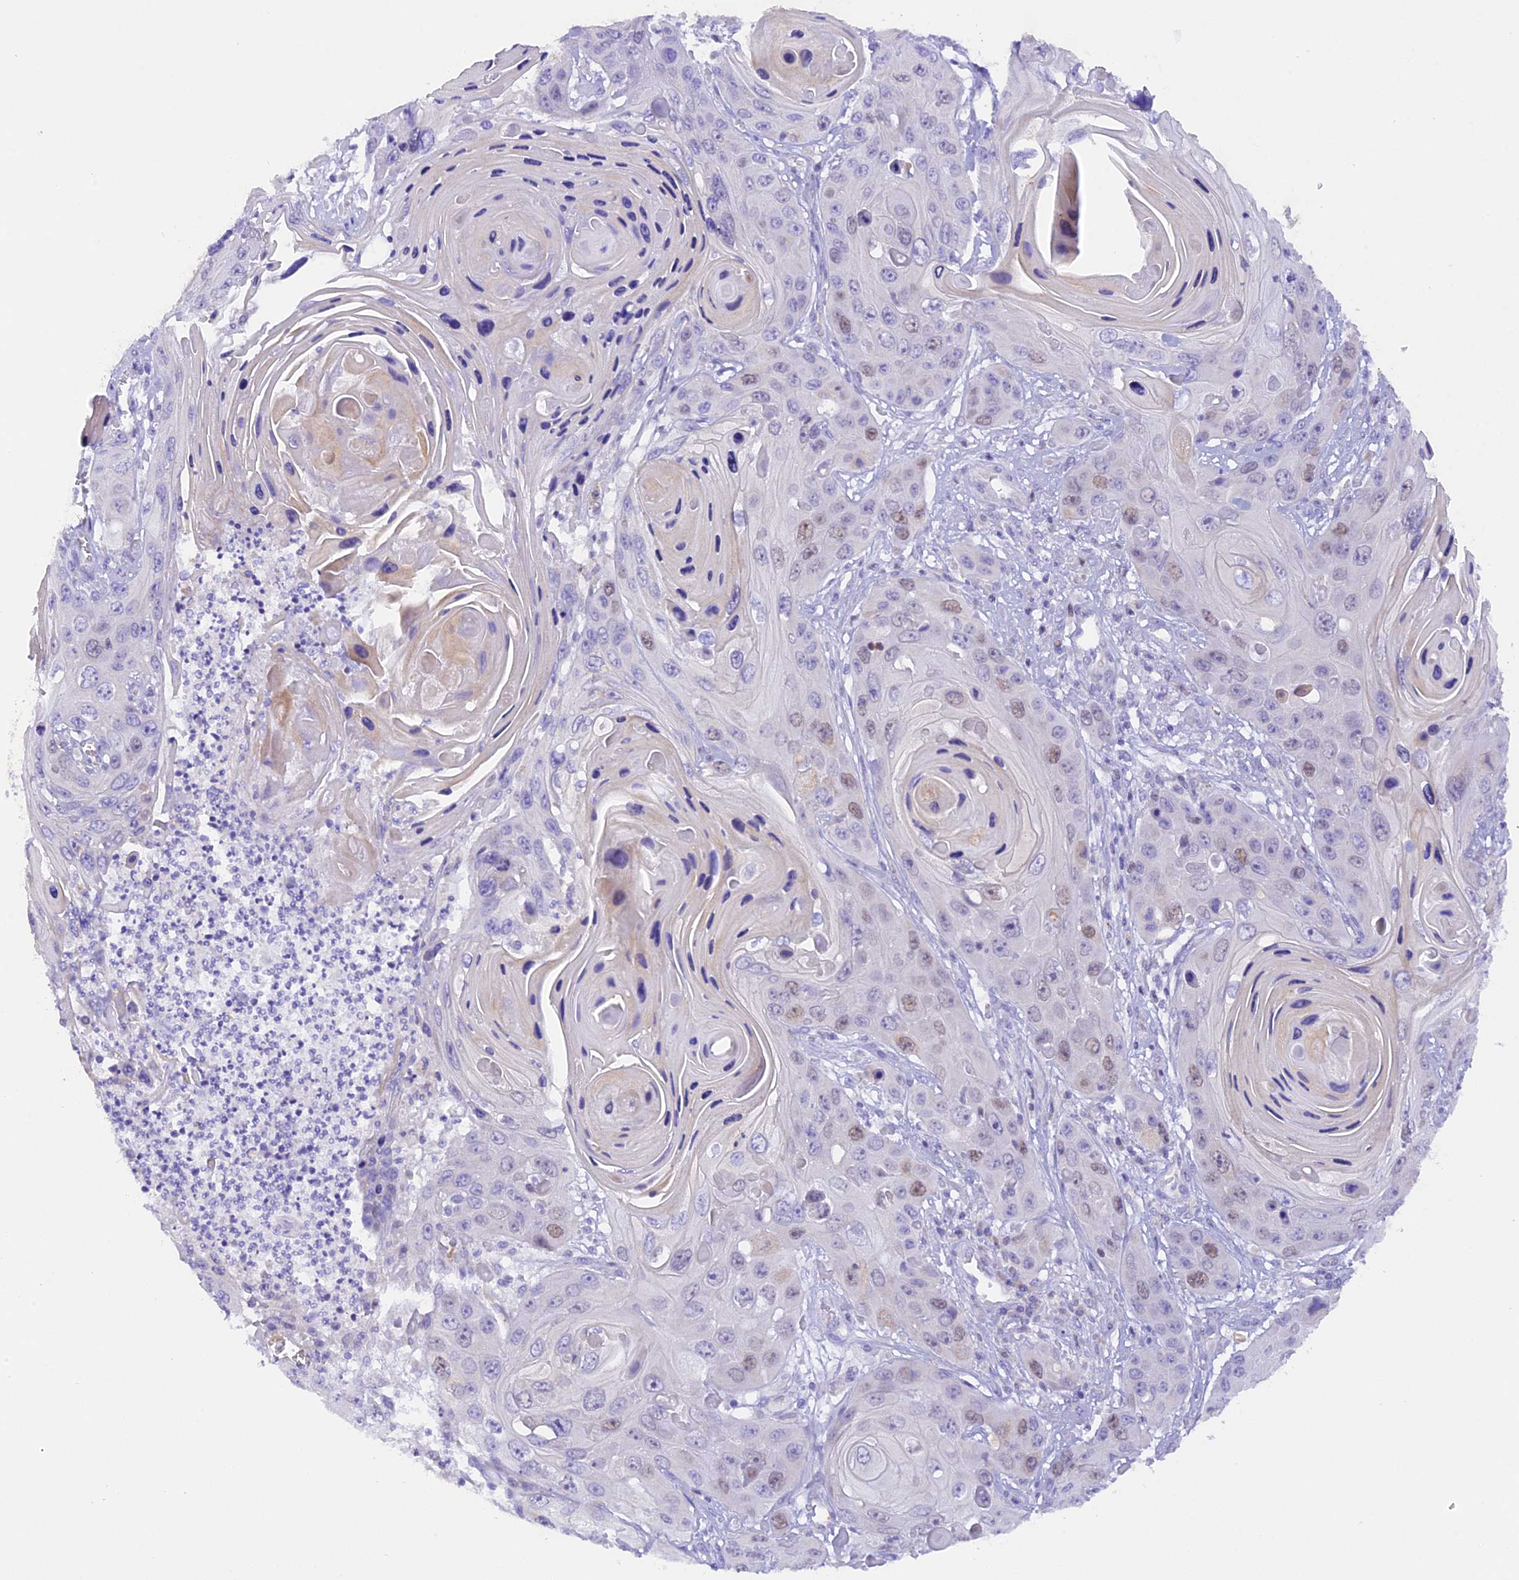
{"staining": {"intensity": "weak", "quantity": "<25%", "location": "nuclear"}, "tissue": "skin cancer", "cell_type": "Tumor cells", "image_type": "cancer", "snomed": [{"axis": "morphology", "description": "Squamous cell carcinoma, NOS"}, {"axis": "topography", "description": "Skin"}], "caption": "Tumor cells show no significant protein expression in skin cancer (squamous cell carcinoma).", "gene": "PKIA", "patient": {"sex": "male", "age": 55}}